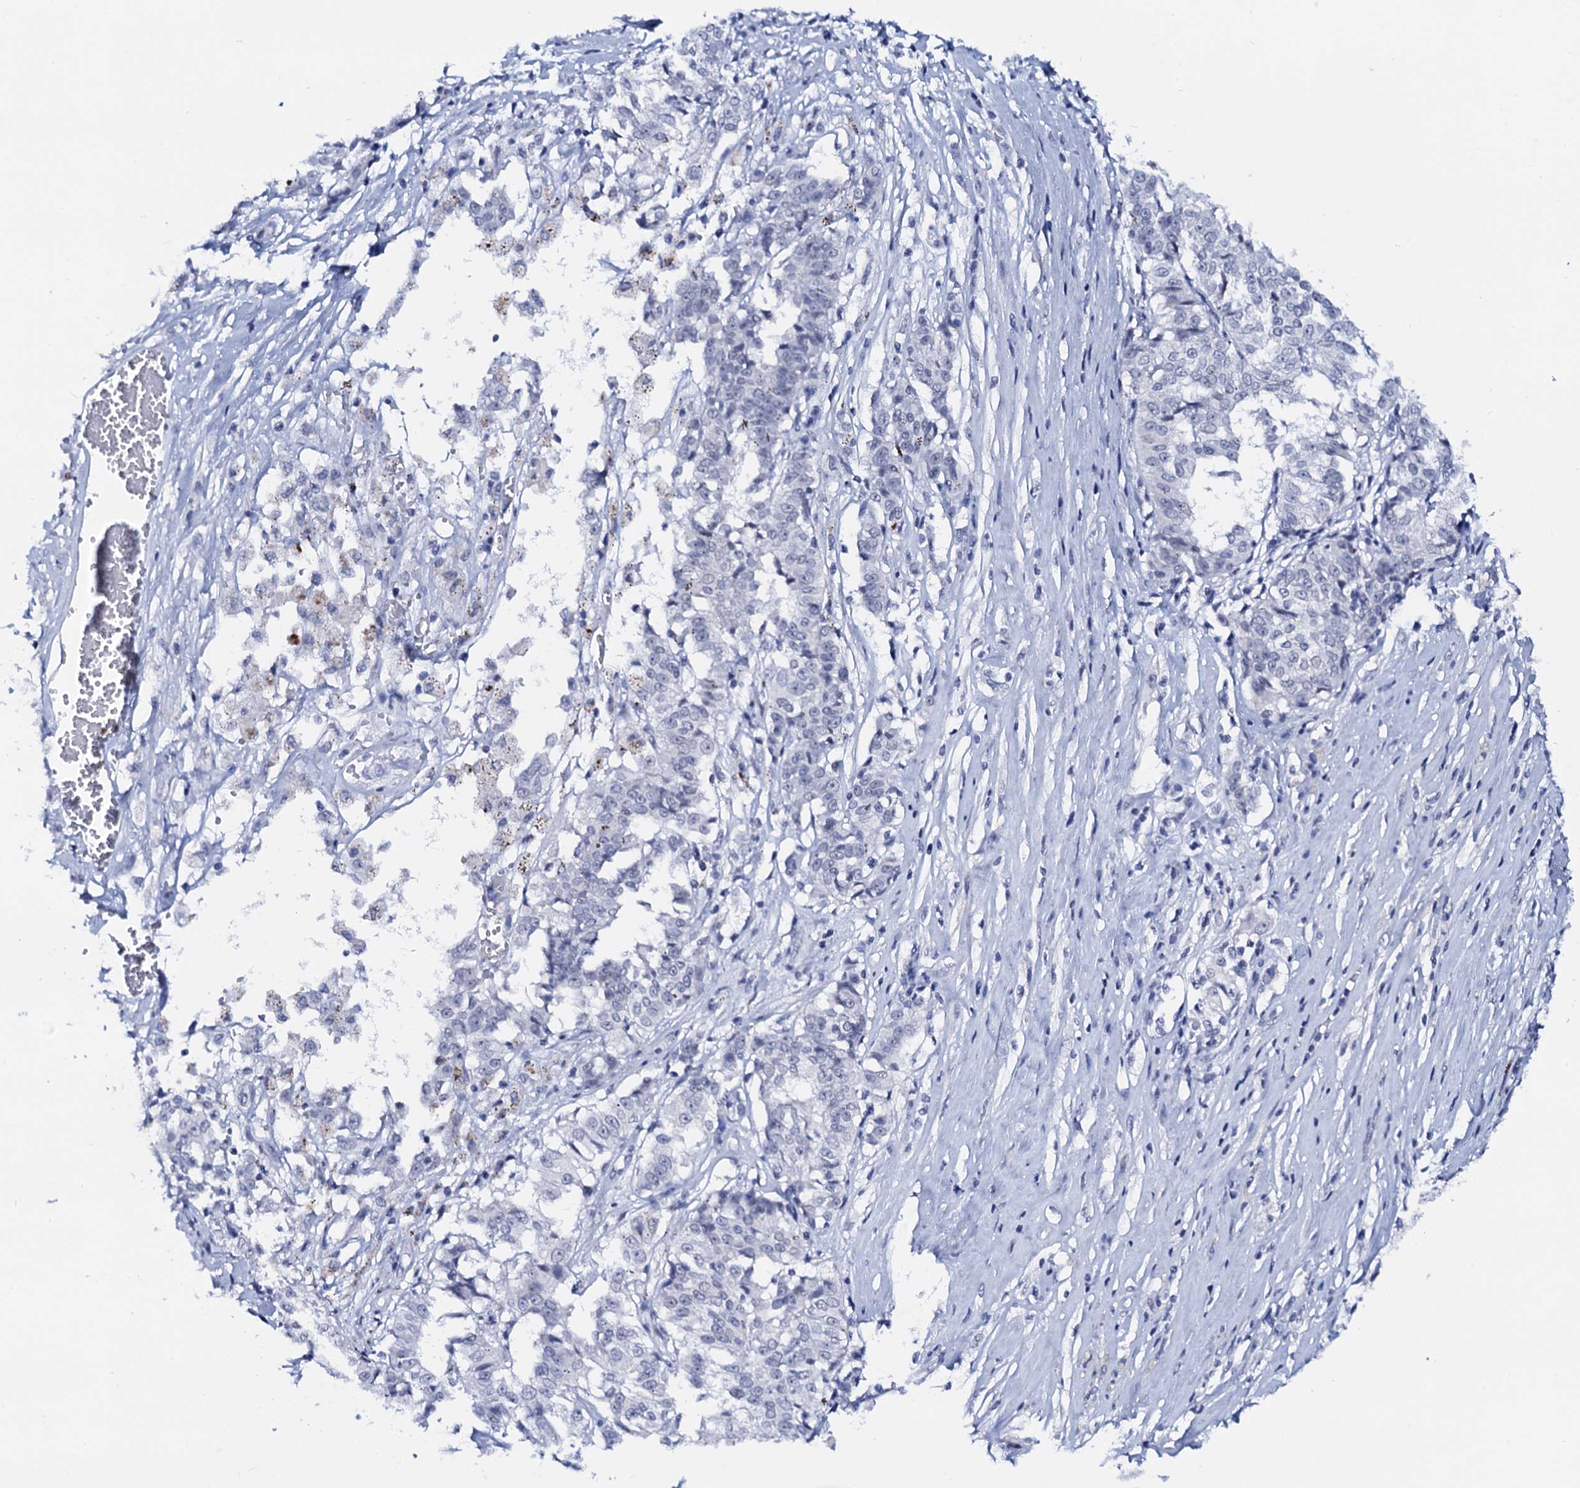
{"staining": {"intensity": "negative", "quantity": "none", "location": "none"}, "tissue": "melanoma", "cell_type": "Tumor cells", "image_type": "cancer", "snomed": [{"axis": "morphology", "description": "Malignant melanoma, NOS"}, {"axis": "topography", "description": "Skin"}], "caption": "This image is of melanoma stained with IHC to label a protein in brown with the nuclei are counter-stained blue. There is no positivity in tumor cells.", "gene": "C16orf87", "patient": {"sex": "female", "age": 72}}